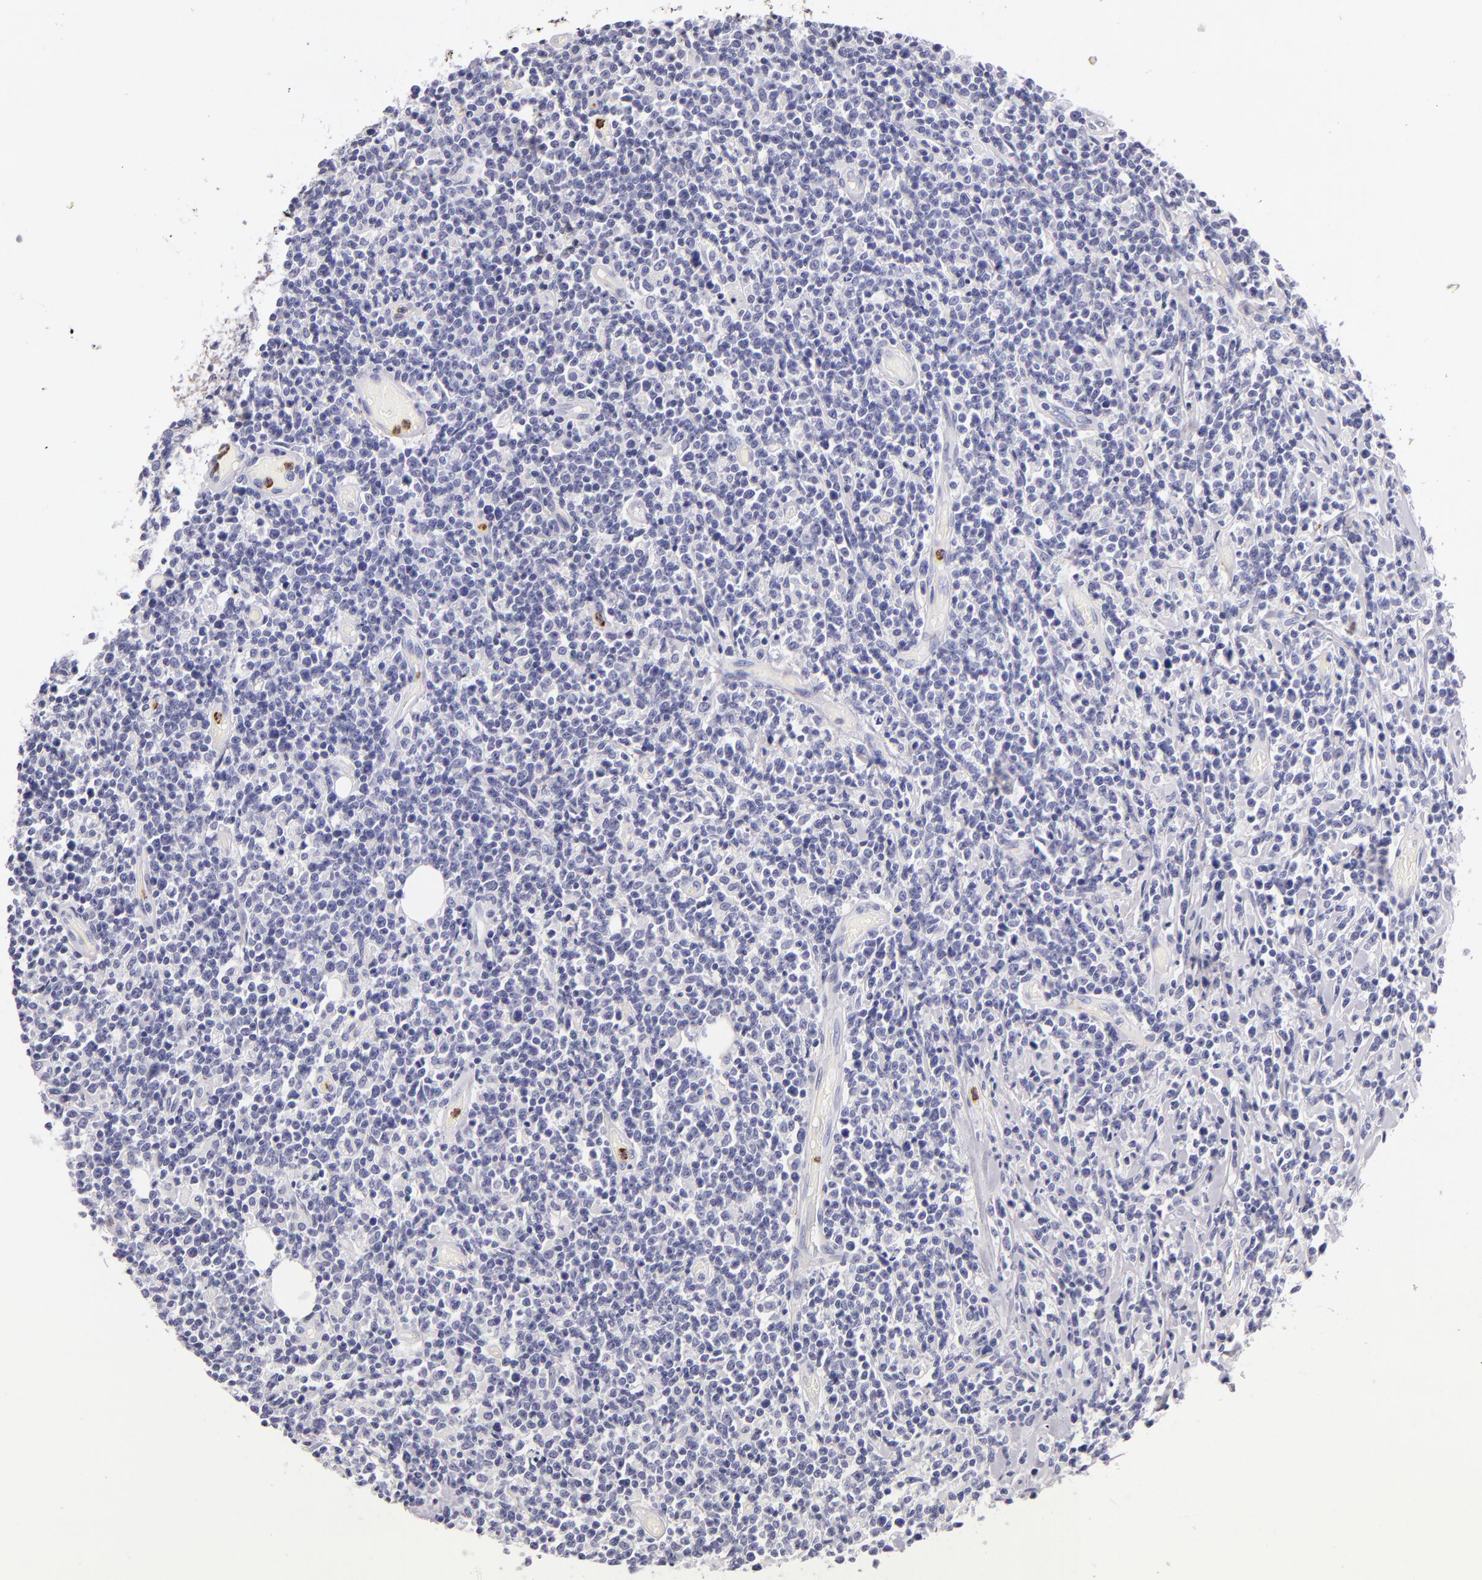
{"staining": {"intensity": "negative", "quantity": "none", "location": "none"}, "tissue": "lymphoma", "cell_type": "Tumor cells", "image_type": "cancer", "snomed": [{"axis": "morphology", "description": "Malignant lymphoma, non-Hodgkin's type, High grade"}, {"axis": "topography", "description": "Colon"}], "caption": "Malignant lymphoma, non-Hodgkin's type (high-grade) was stained to show a protein in brown. There is no significant expression in tumor cells.", "gene": "CDH3", "patient": {"sex": "male", "age": 82}}